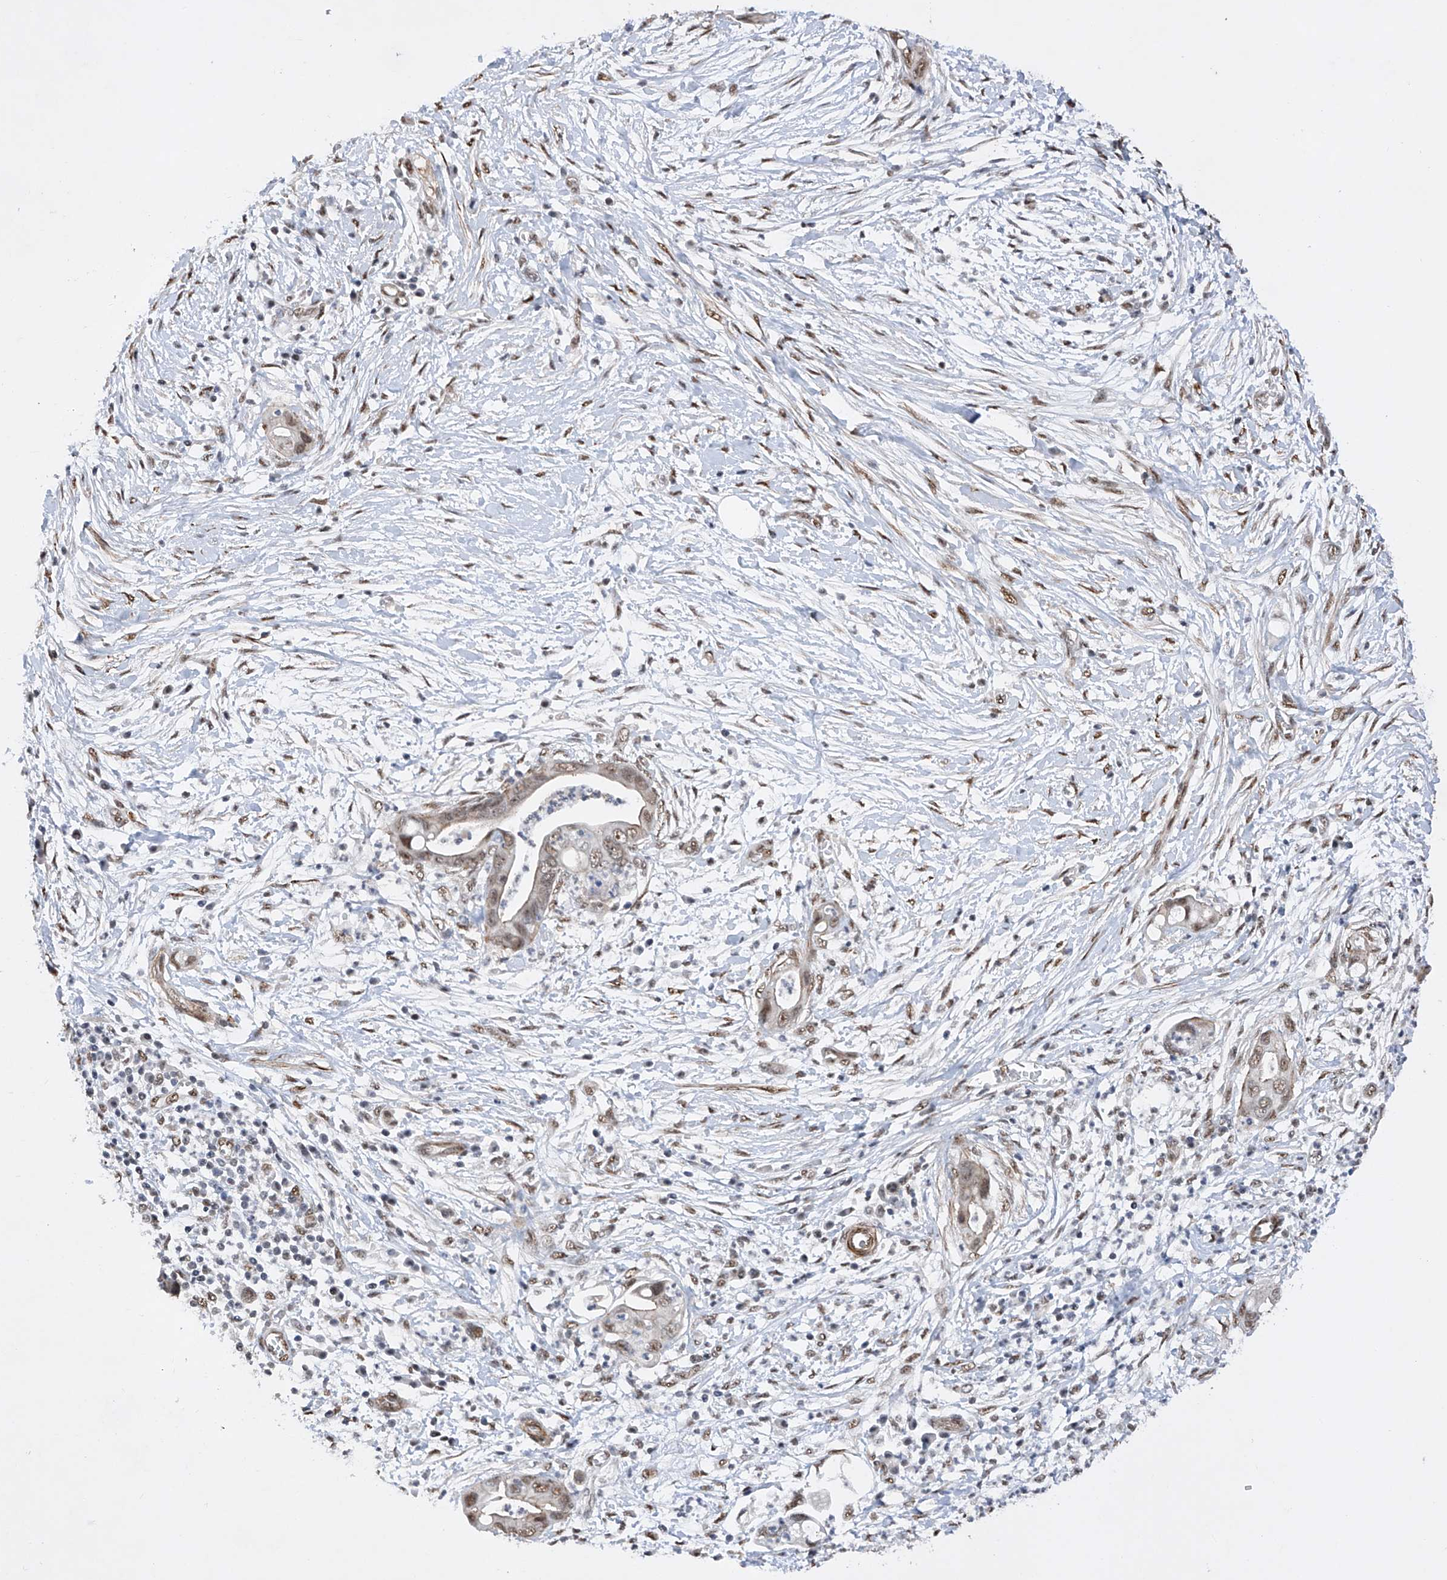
{"staining": {"intensity": "weak", "quantity": ">75%", "location": "nuclear"}, "tissue": "pancreatic cancer", "cell_type": "Tumor cells", "image_type": "cancer", "snomed": [{"axis": "morphology", "description": "Adenocarcinoma, NOS"}, {"axis": "topography", "description": "Pancreas"}], "caption": "Weak nuclear expression is appreciated in about >75% of tumor cells in pancreatic cancer (adenocarcinoma).", "gene": "NFATC4", "patient": {"sex": "male", "age": 75}}